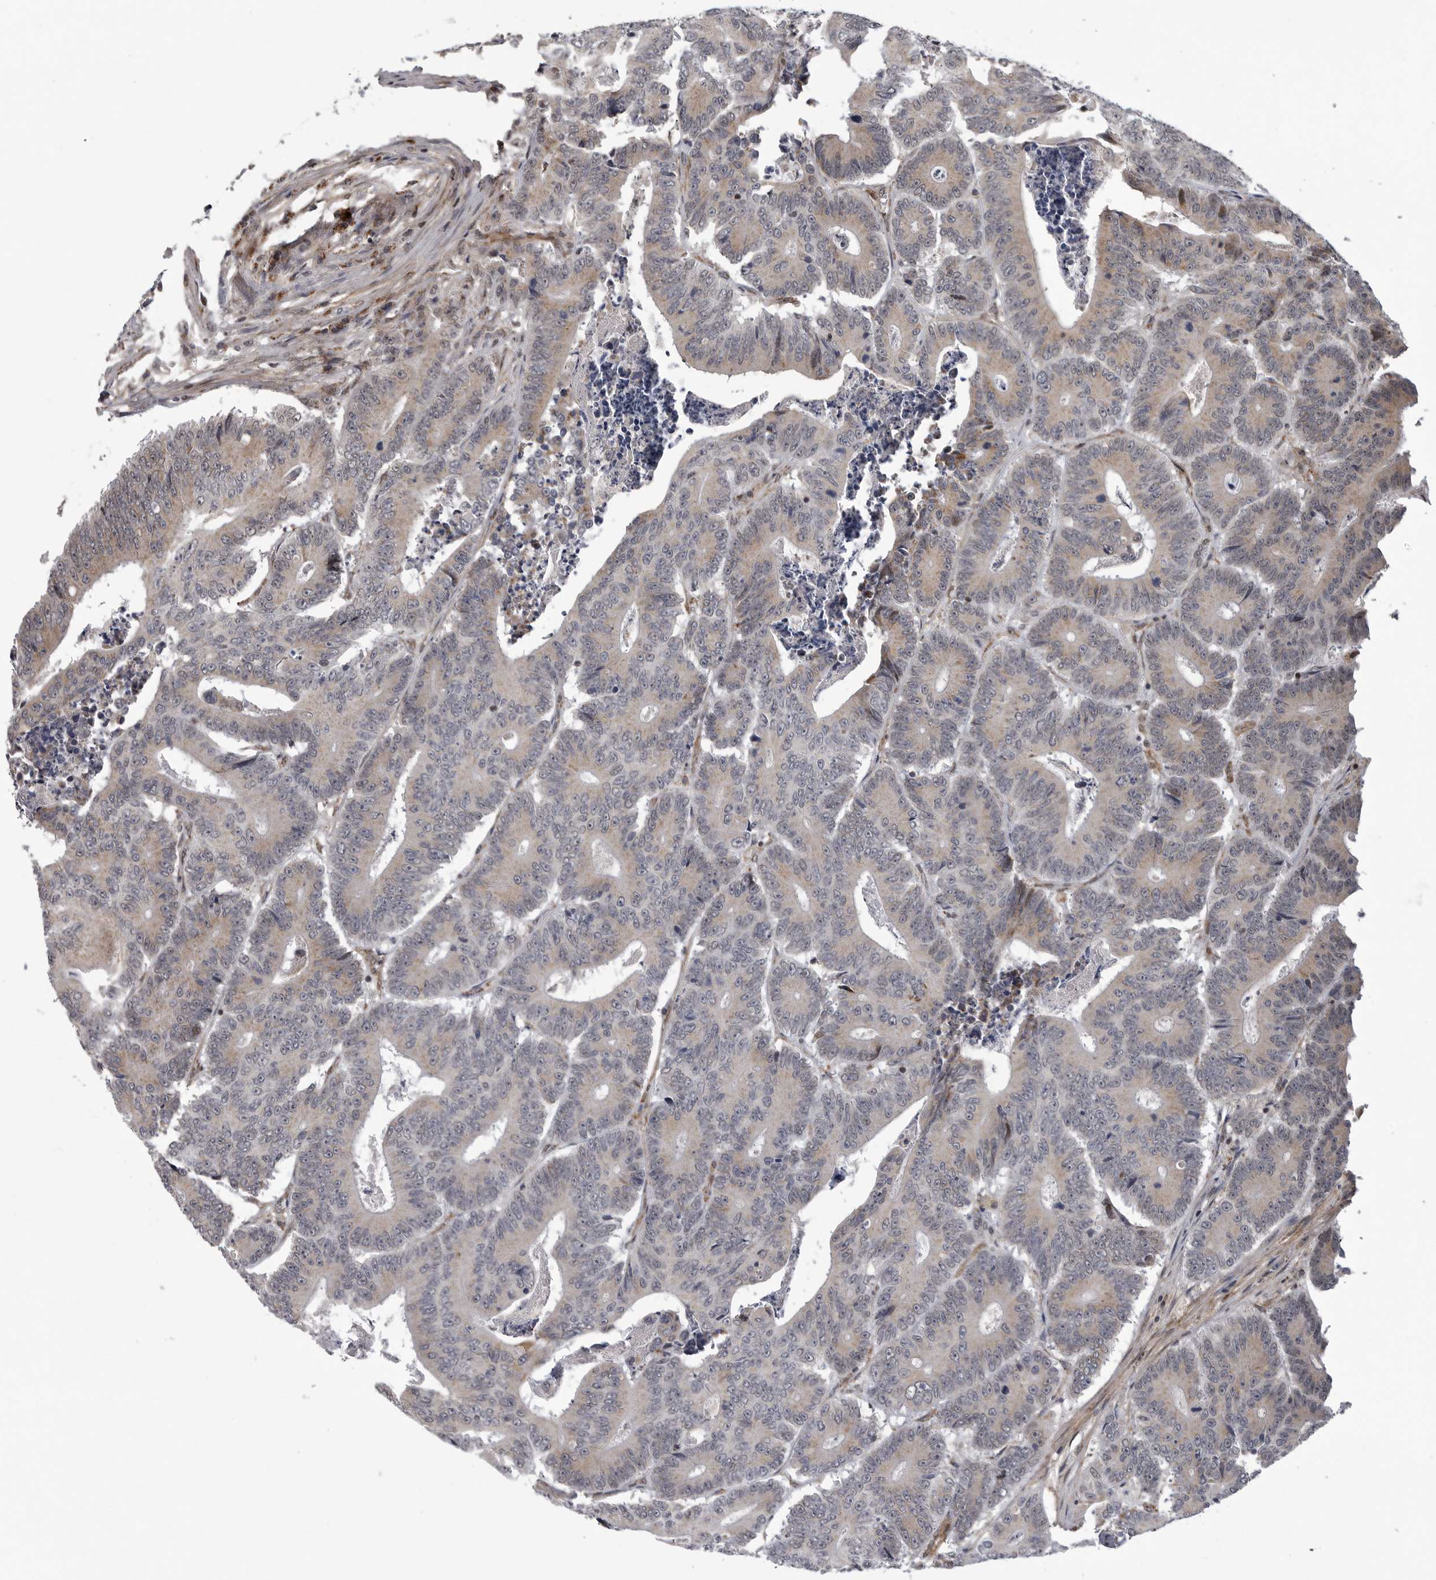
{"staining": {"intensity": "weak", "quantity": "25%-75%", "location": "cytoplasmic/membranous"}, "tissue": "colorectal cancer", "cell_type": "Tumor cells", "image_type": "cancer", "snomed": [{"axis": "morphology", "description": "Adenocarcinoma, NOS"}, {"axis": "topography", "description": "Colon"}], "caption": "This is an image of IHC staining of colorectal cancer, which shows weak staining in the cytoplasmic/membranous of tumor cells.", "gene": "TMPRSS11F", "patient": {"sex": "male", "age": 83}}